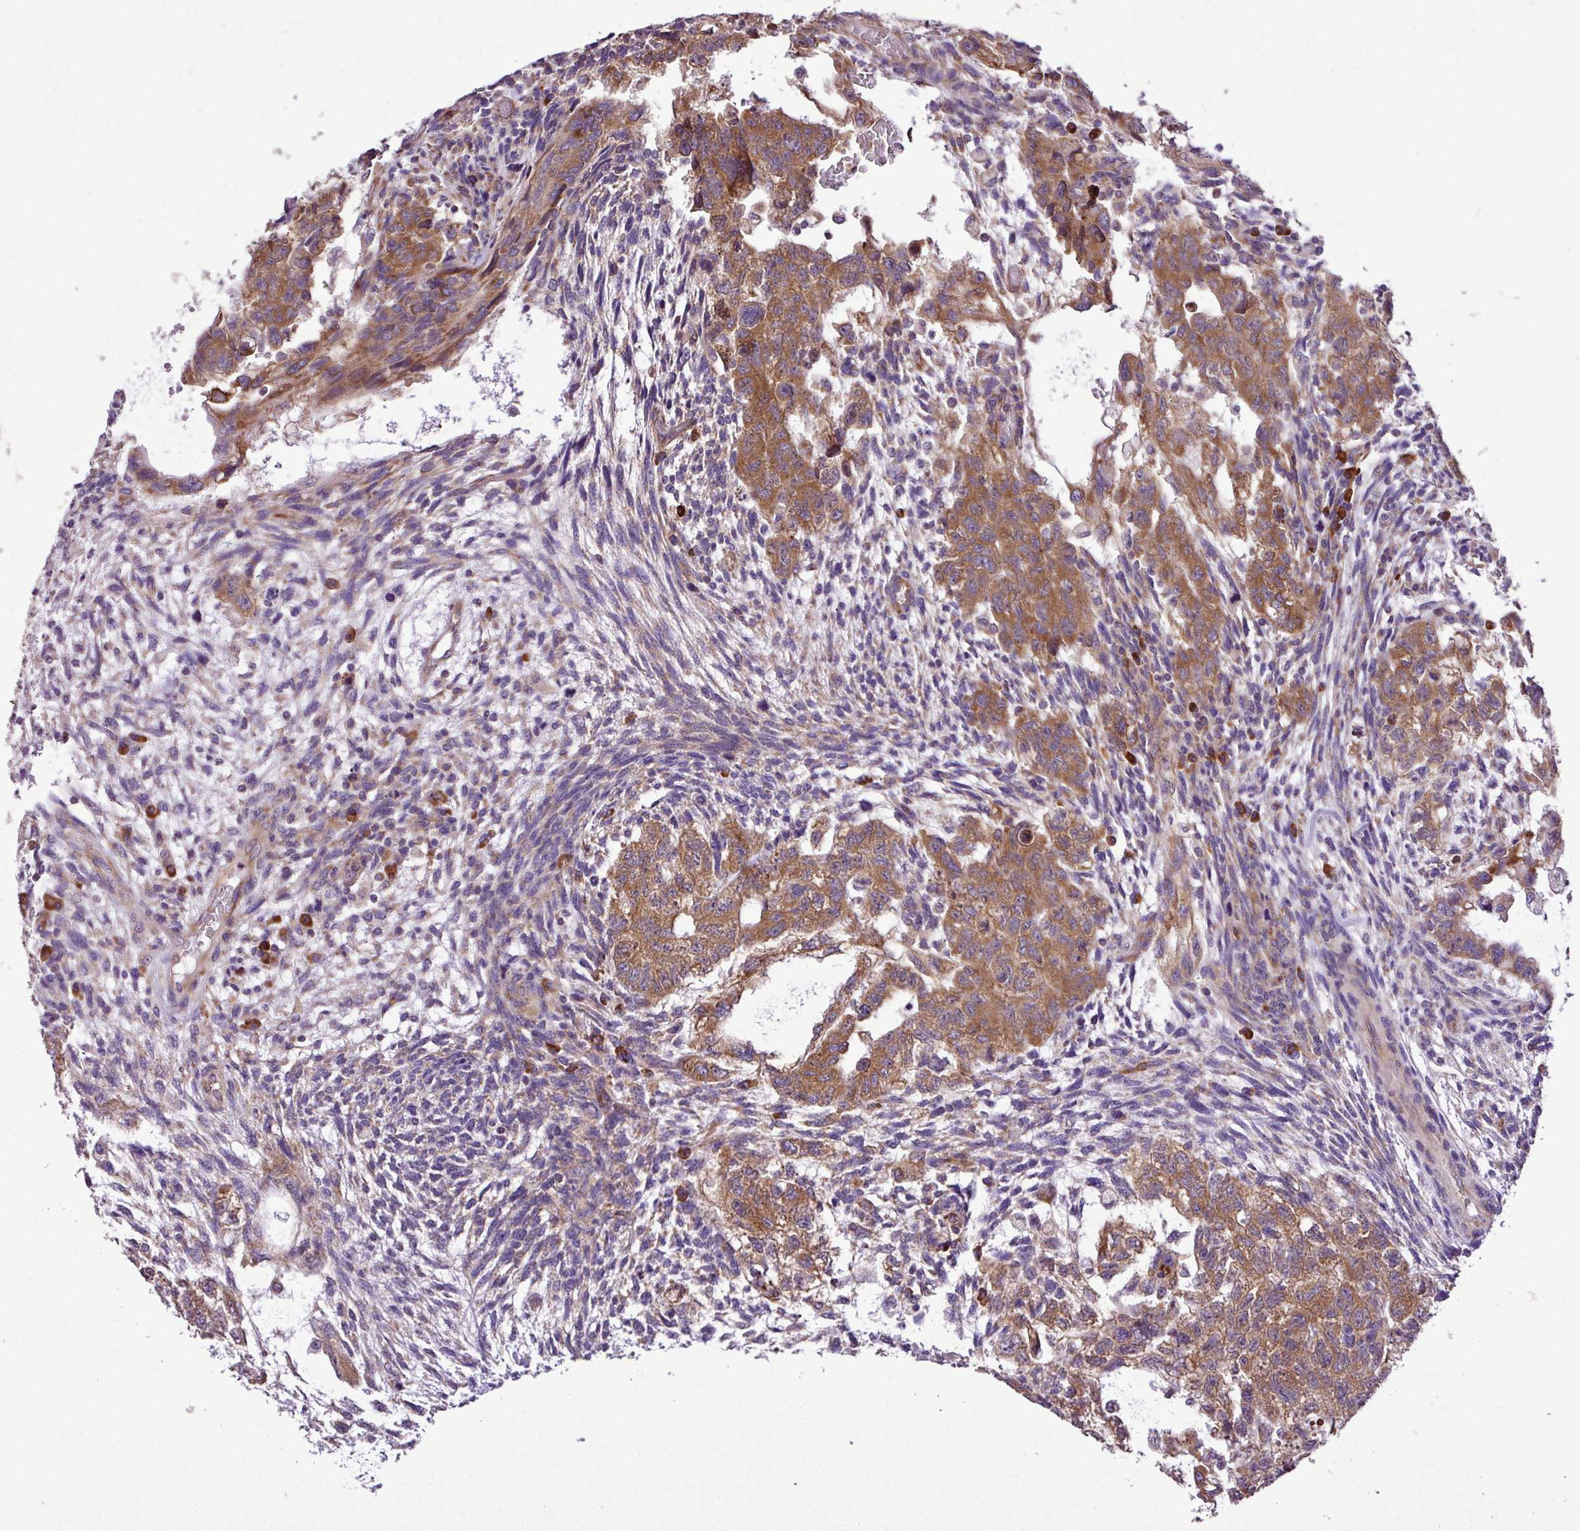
{"staining": {"intensity": "moderate", "quantity": ">75%", "location": "cytoplasmic/membranous"}, "tissue": "testis cancer", "cell_type": "Tumor cells", "image_type": "cancer", "snomed": [{"axis": "morphology", "description": "Normal tissue, NOS"}, {"axis": "morphology", "description": "Carcinoma, Embryonal, NOS"}, {"axis": "topography", "description": "Testis"}], "caption": "Embryonal carcinoma (testis) was stained to show a protein in brown. There is medium levels of moderate cytoplasmic/membranous expression in about >75% of tumor cells.", "gene": "RPL13", "patient": {"sex": "male", "age": 36}}